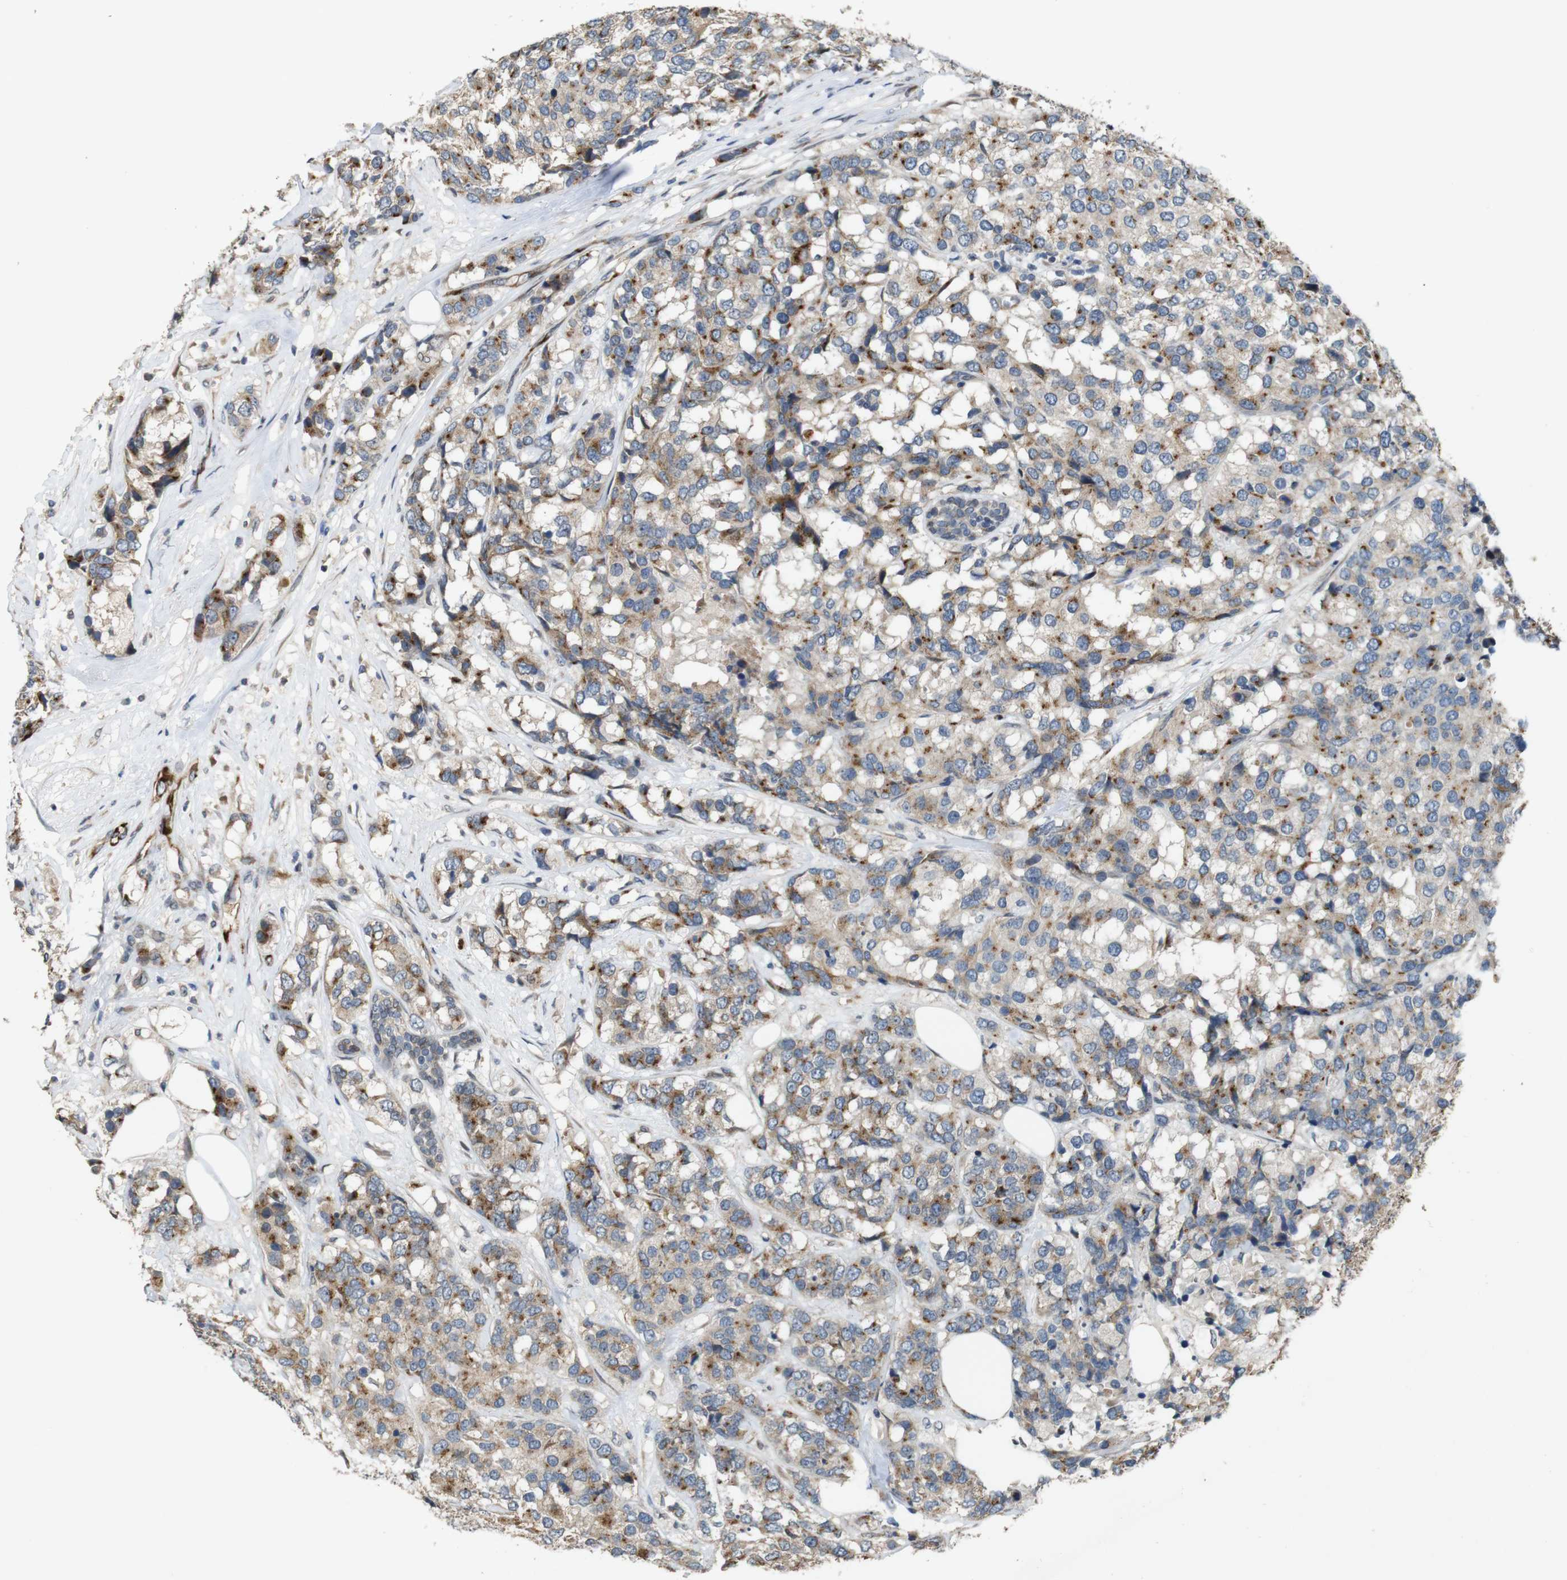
{"staining": {"intensity": "weak", "quantity": ">75%", "location": "cytoplasmic/membranous"}, "tissue": "breast cancer", "cell_type": "Tumor cells", "image_type": "cancer", "snomed": [{"axis": "morphology", "description": "Lobular carcinoma"}, {"axis": "topography", "description": "Breast"}], "caption": "Tumor cells demonstrate low levels of weak cytoplasmic/membranous expression in approximately >75% of cells in breast lobular carcinoma.", "gene": "EFCAB14", "patient": {"sex": "female", "age": 59}}